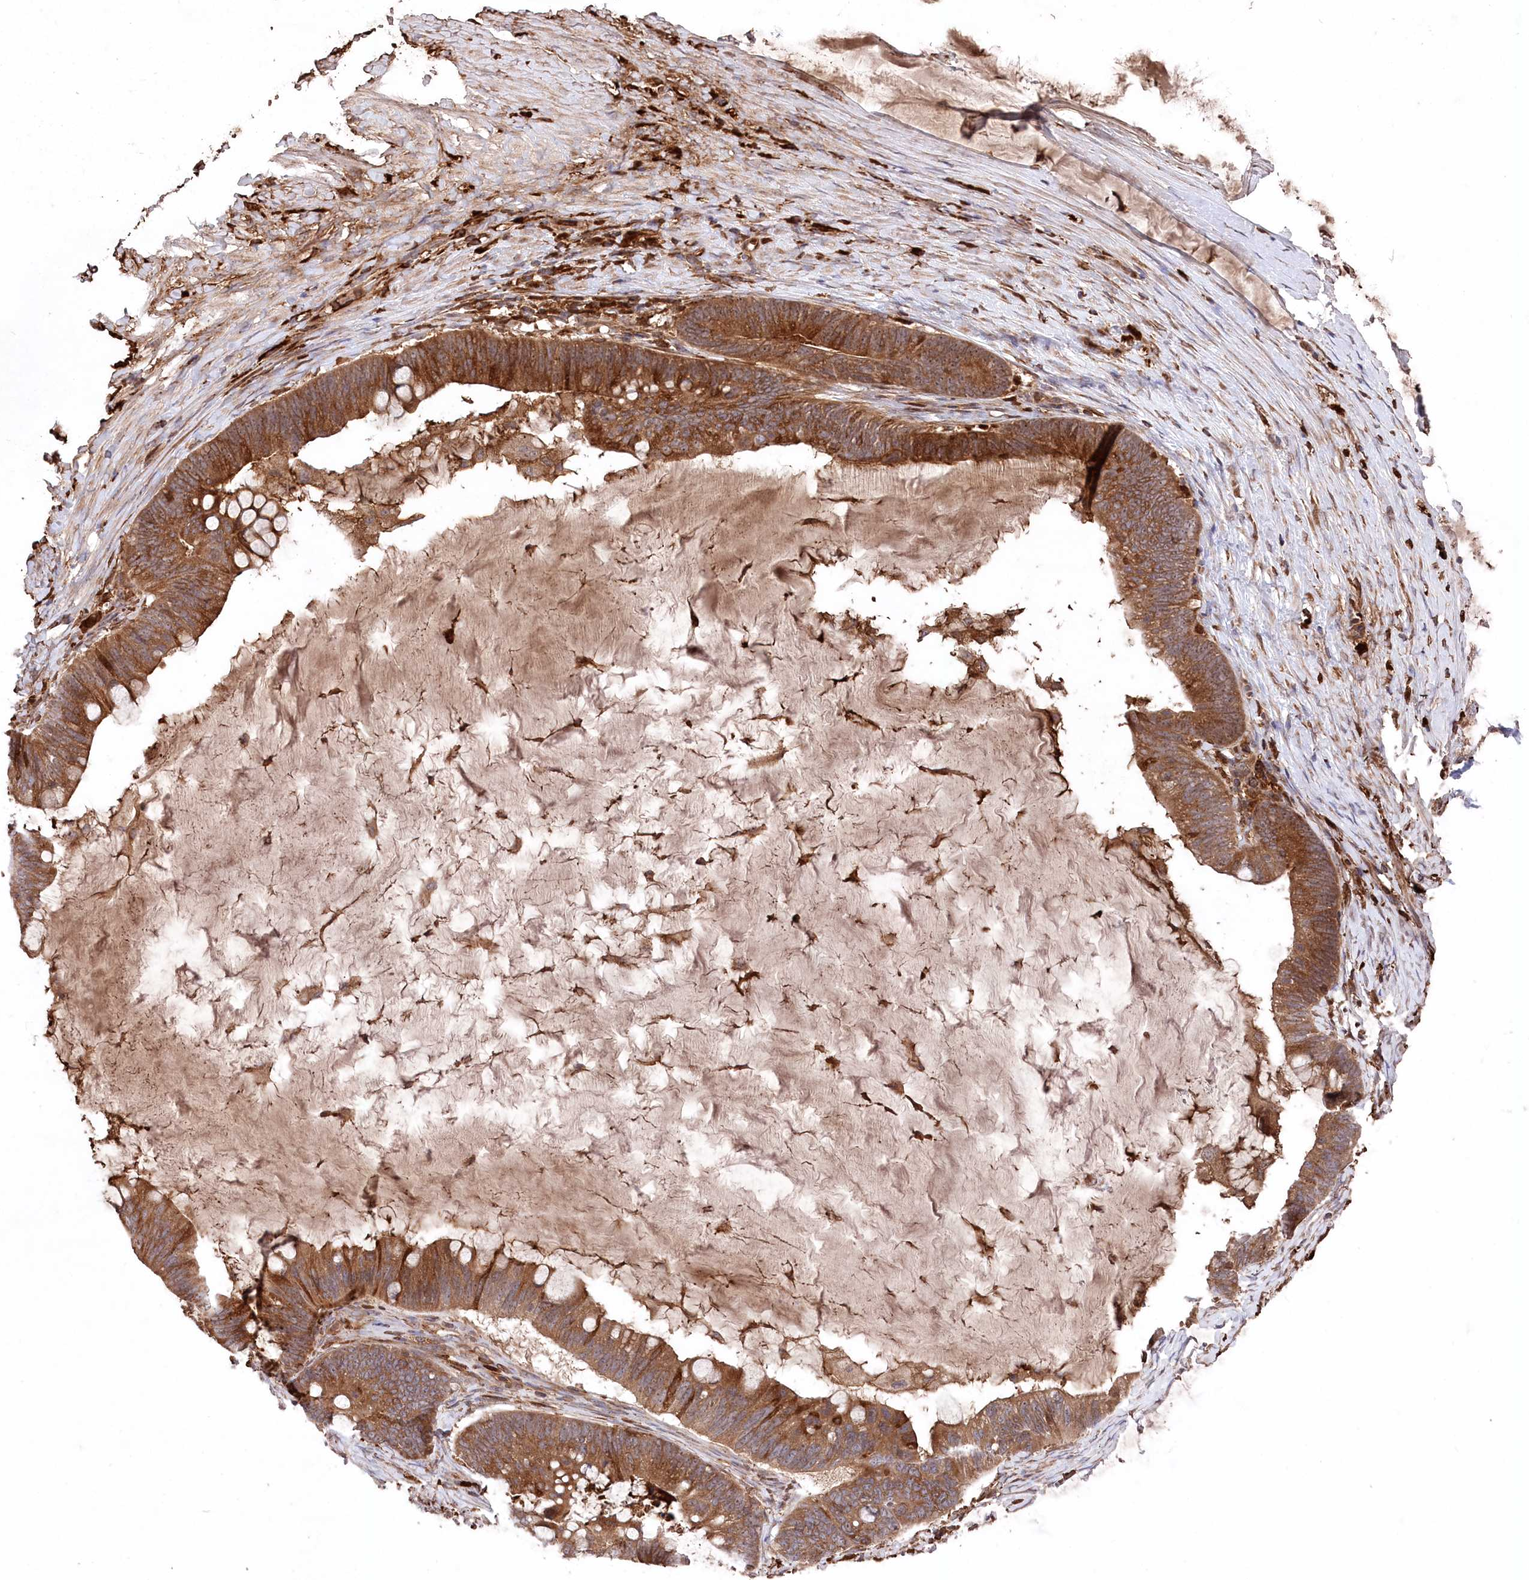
{"staining": {"intensity": "strong", "quantity": ">75%", "location": "cytoplasmic/membranous"}, "tissue": "ovarian cancer", "cell_type": "Tumor cells", "image_type": "cancer", "snomed": [{"axis": "morphology", "description": "Cystadenocarcinoma, mucinous, NOS"}, {"axis": "topography", "description": "Ovary"}], "caption": "A high amount of strong cytoplasmic/membranous positivity is identified in approximately >75% of tumor cells in mucinous cystadenocarcinoma (ovarian) tissue.", "gene": "PPP1R21", "patient": {"sex": "female", "age": 61}}